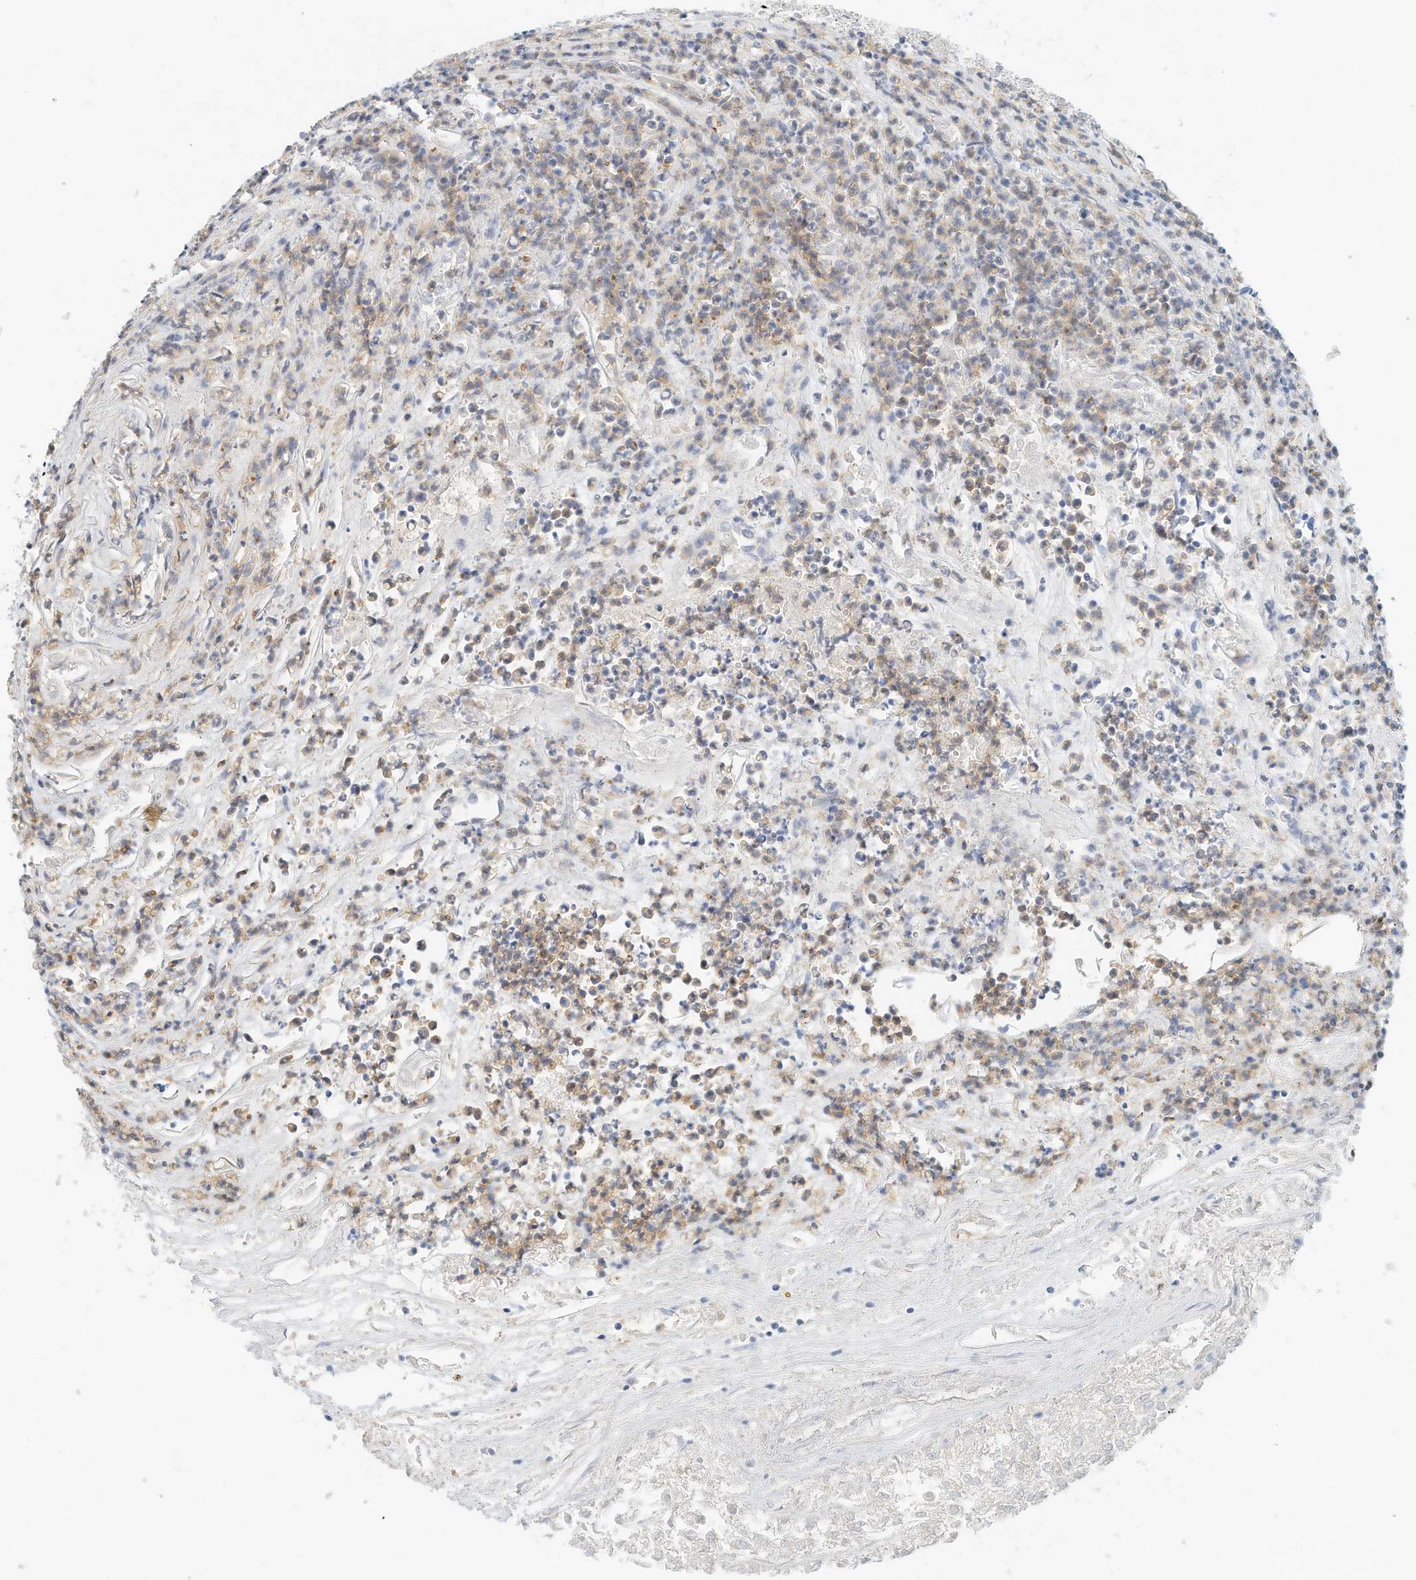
{"staining": {"intensity": "negative", "quantity": "none", "location": "none"}, "tissue": "renal cancer", "cell_type": "Tumor cells", "image_type": "cancer", "snomed": [{"axis": "morphology", "description": "Adenocarcinoma, NOS"}, {"axis": "topography", "description": "Kidney"}], "caption": "Immunohistochemical staining of renal cancer shows no significant staining in tumor cells.", "gene": "MICAL1", "patient": {"sex": "female", "age": 54}}